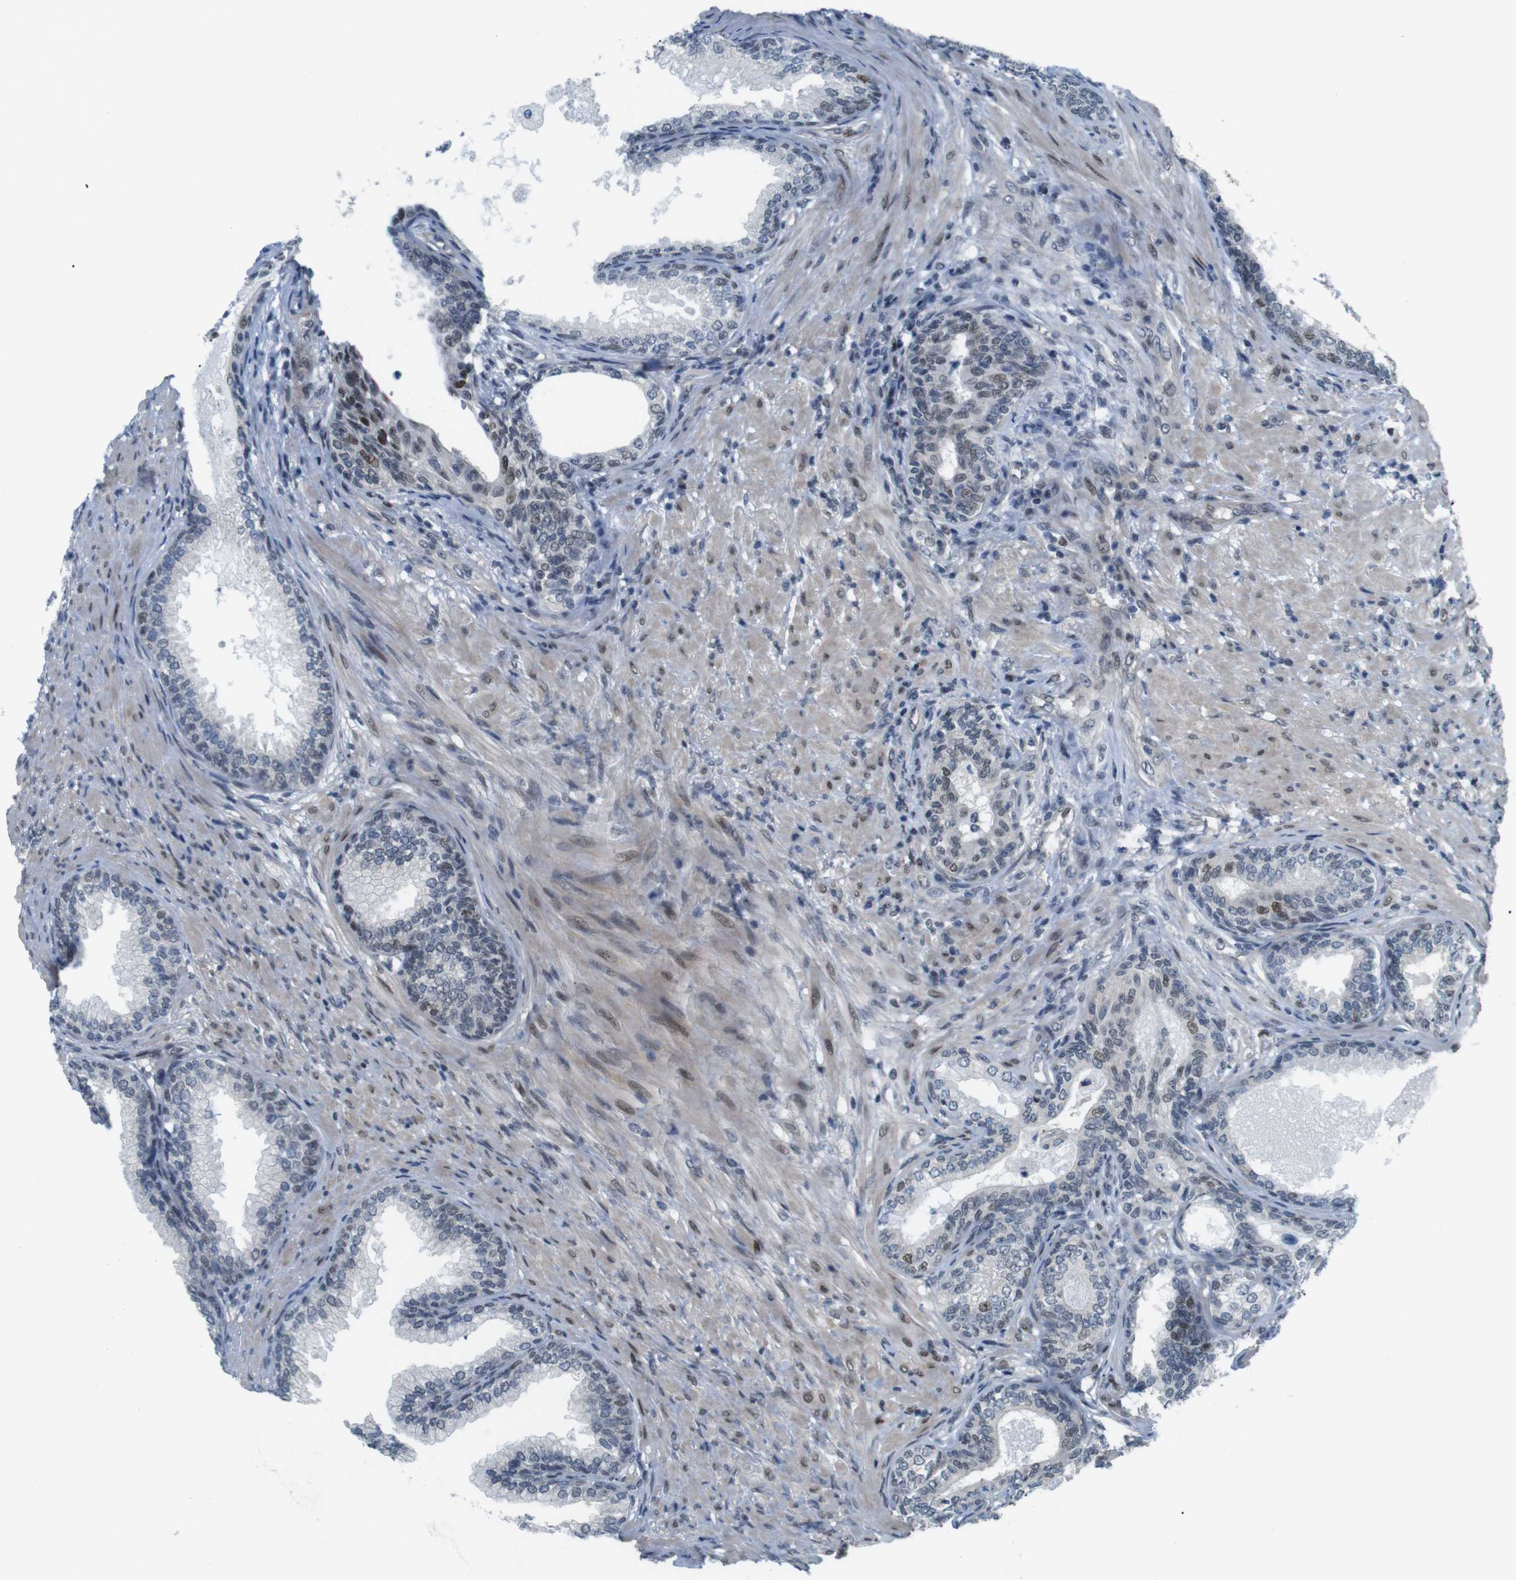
{"staining": {"intensity": "moderate", "quantity": "<25%", "location": "cytoplasmic/membranous,nuclear"}, "tissue": "prostate", "cell_type": "Glandular cells", "image_type": "normal", "snomed": [{"axis": "morphology", "description": "Normal tissue, NOS"}, {"axis": "topography", "description": "Prostate"}], "caption": "The photomicrograph exhibits immunohistochemical staining of normal prostate. There is moderate cytoplasmic/membranous,nuclear expression is appreciated in about <25% of glandular cells. (Stains: DAB in brown, nuclei in blue, Microscopy: brightfield microscopy at high magnification).", "gene": "SMCO2", "patient": {"sex": "male", "age": 76}}